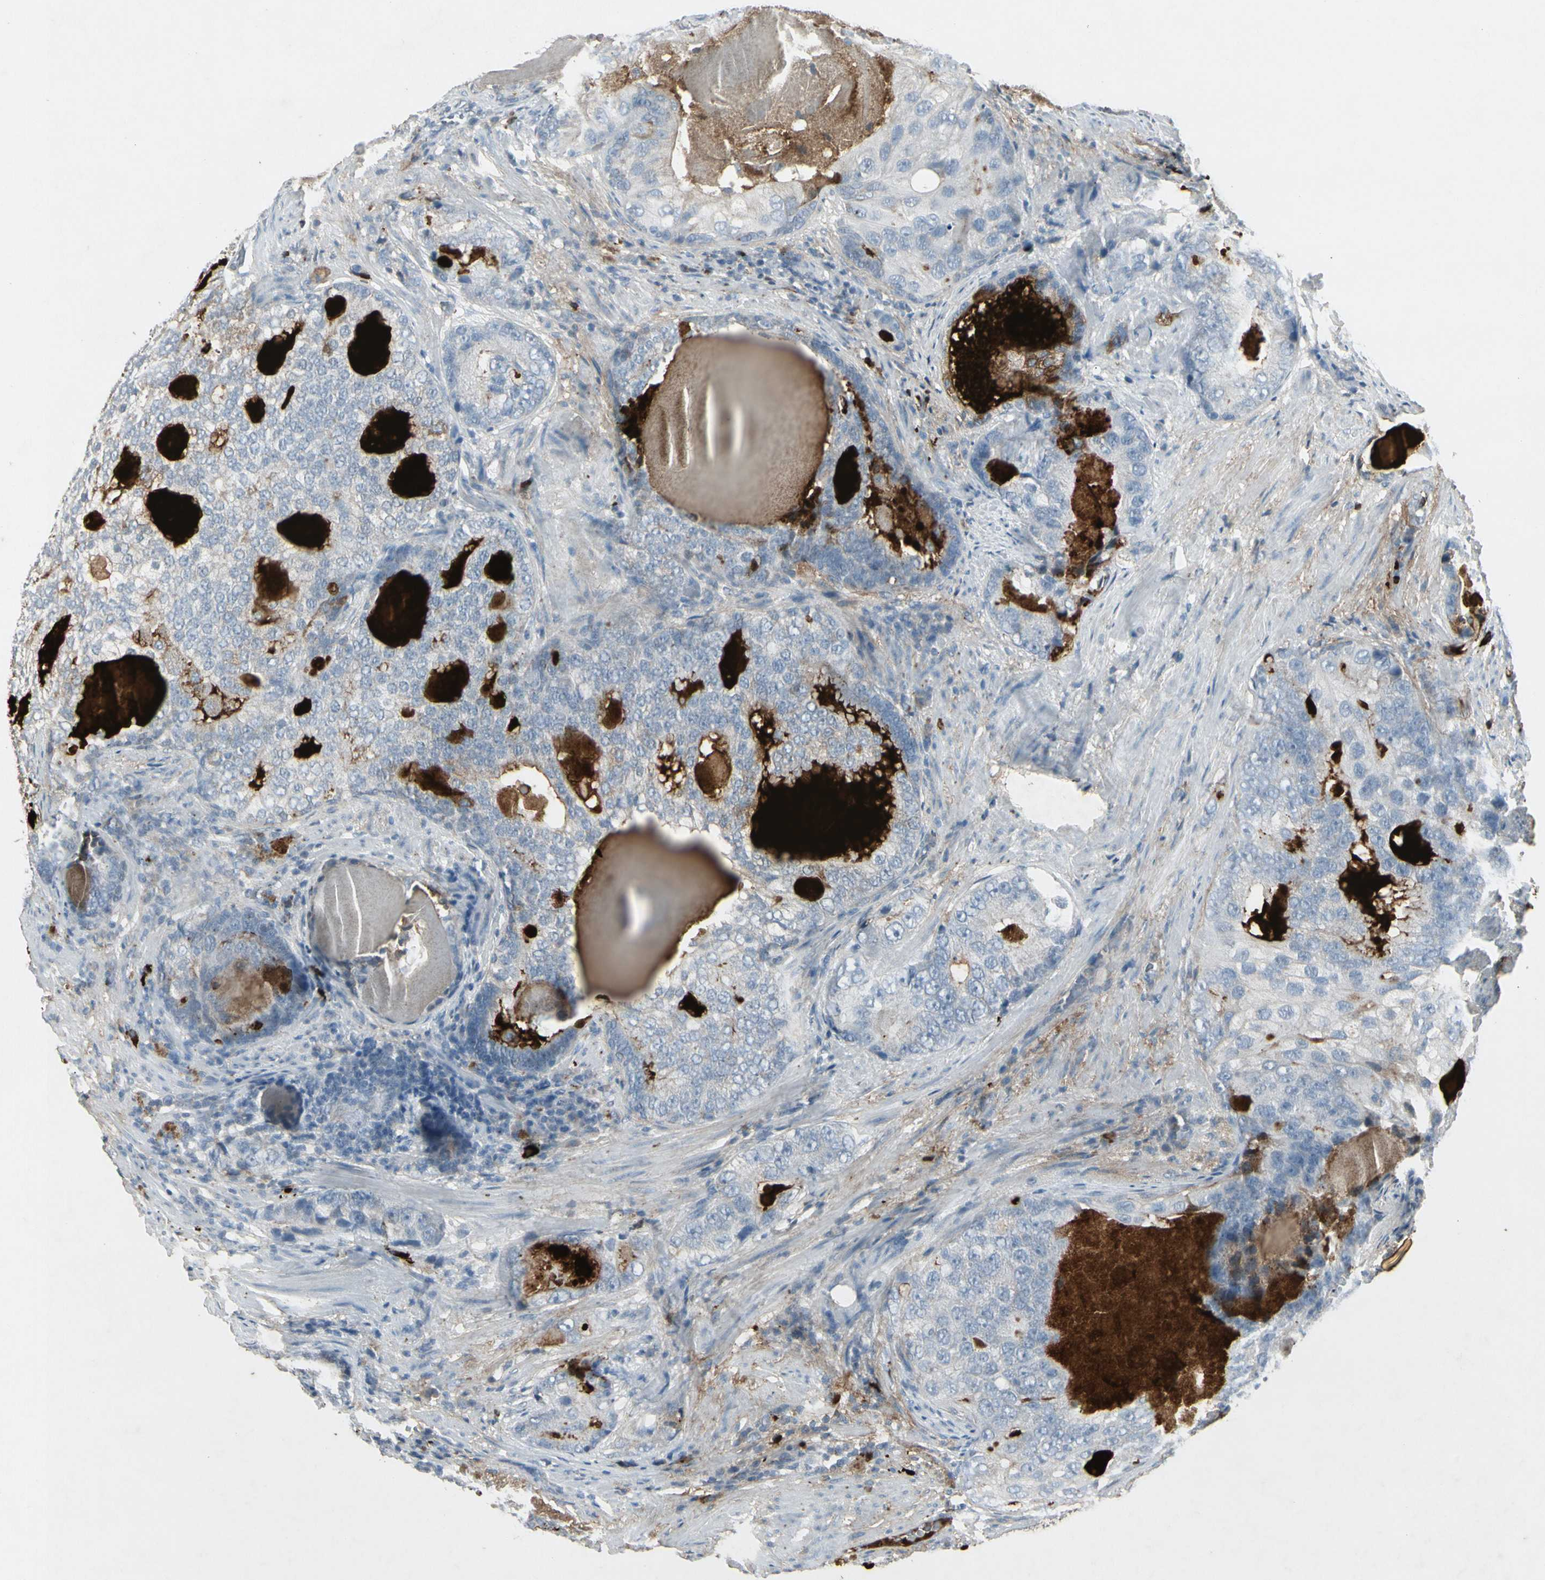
{"staining": {"intensity": "moderate", "quantity": "<25%", "location": "cytoplasmic/membranous"}, "tissue": "prostate cancer", "cell_type": "Tumor cells", "image_type": "cancer", "snomed": [{"axis": "morphology", "description": "Adenocarcinoma, High grade"}, {"axis": "topography", "description": "Prostate"}], "caption": "A brown stain highlights moderate cytoplasmic/membranous positivity of a protein in prostate cancer tumor cells.", "gene": "IGHM", "patient": {"sex": "male", "age": 66}}